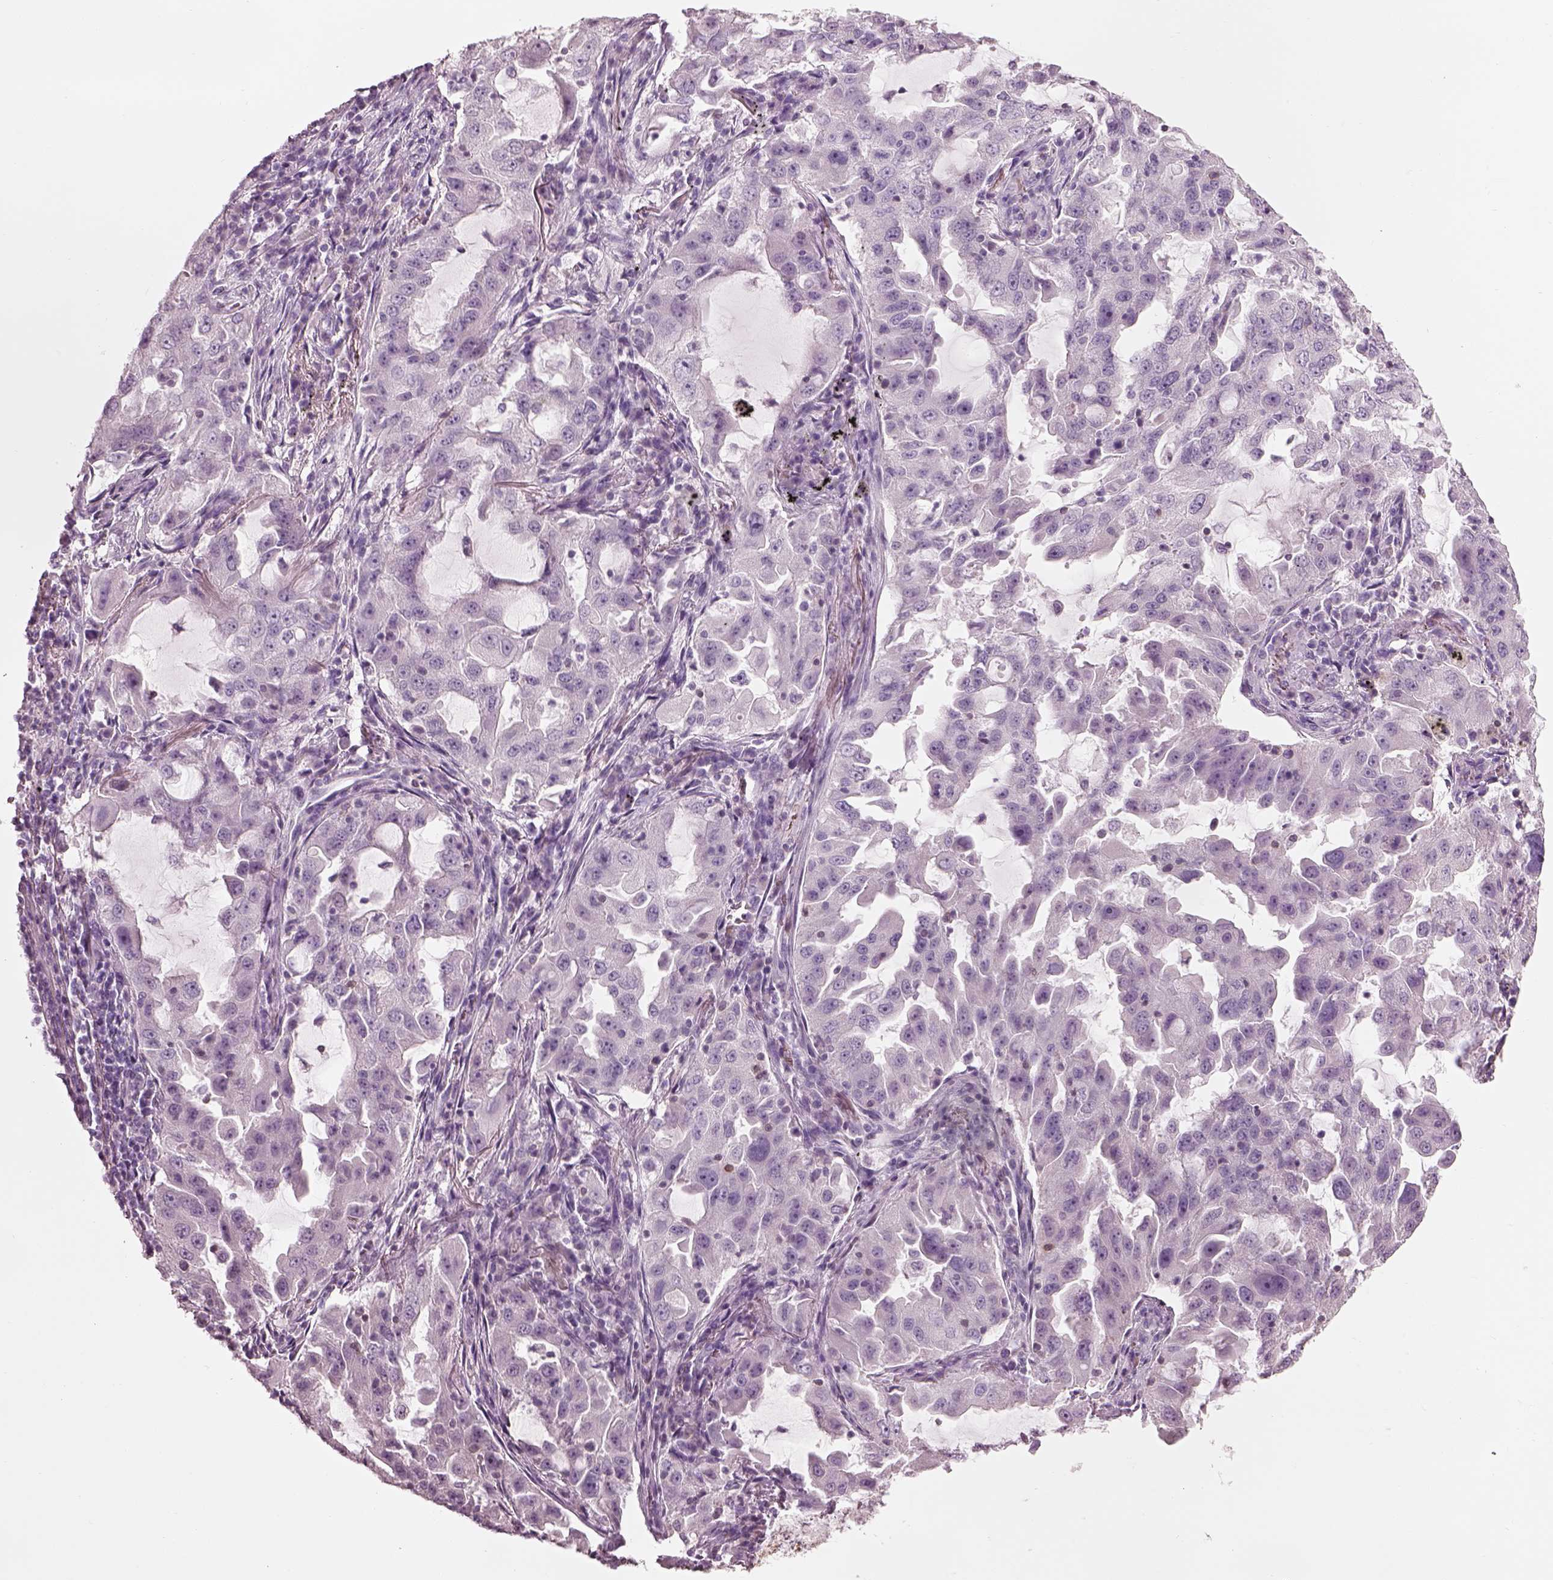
{"staining": {"intensity": "negative", "quantity": "none", "location": "none"}, "tissue": "lung cancer", "cell_type": "Tumor cells", "image_type": "cancer", "snomed": [{"axis": "morphology", "description": "Adenocarcinoma, NOS"}, {"axis": "topography", "description": "Lung"}], "caption": "This is an IHC photomicrograph of human adenocarcinoma (lung). There is no positivity in tumor cells.", "gene": "SLC27A2", "patient": {"sex": "female", "age": 61}}